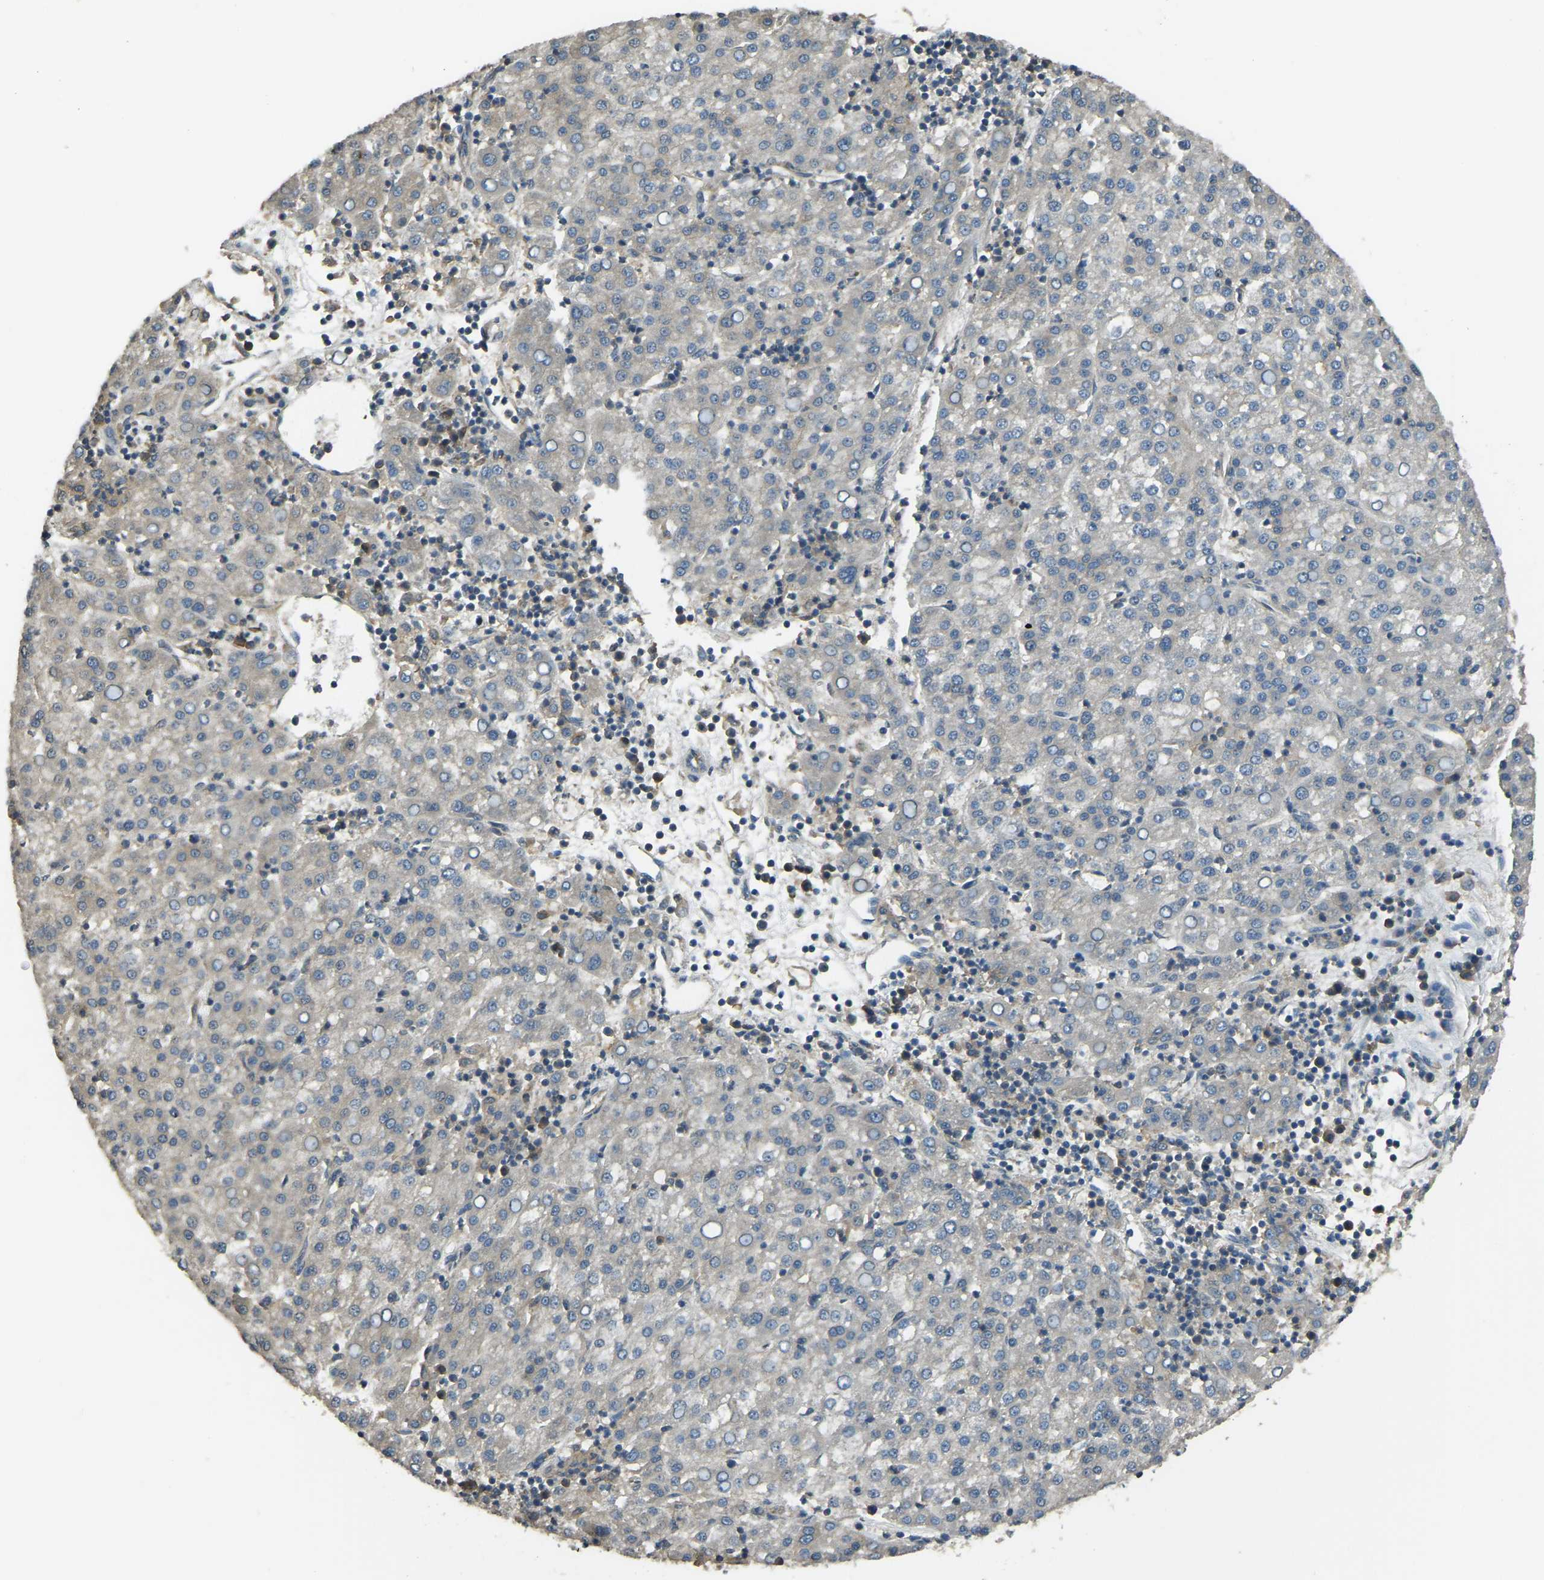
{"staining": {"intensity": "weak", "quantity": "<25%", "location": "cytoplasmic/membranous"}, "tissue": "liver cancer", "cell_type": "Tumor cells", "image_type": "cancer", "snomed": [{"axis": "morphology", "description": "Carcinoma, Hepatocellular, NOS"}, {"axis": "topography", "description": "Liver"}], "caption": "This is an IHC micrograph of human liver hepatocellular carcinoma. There is no expression in tumor cells.", "gene": "AIMP1", "patient": {"sex": "female", "age": 58}}